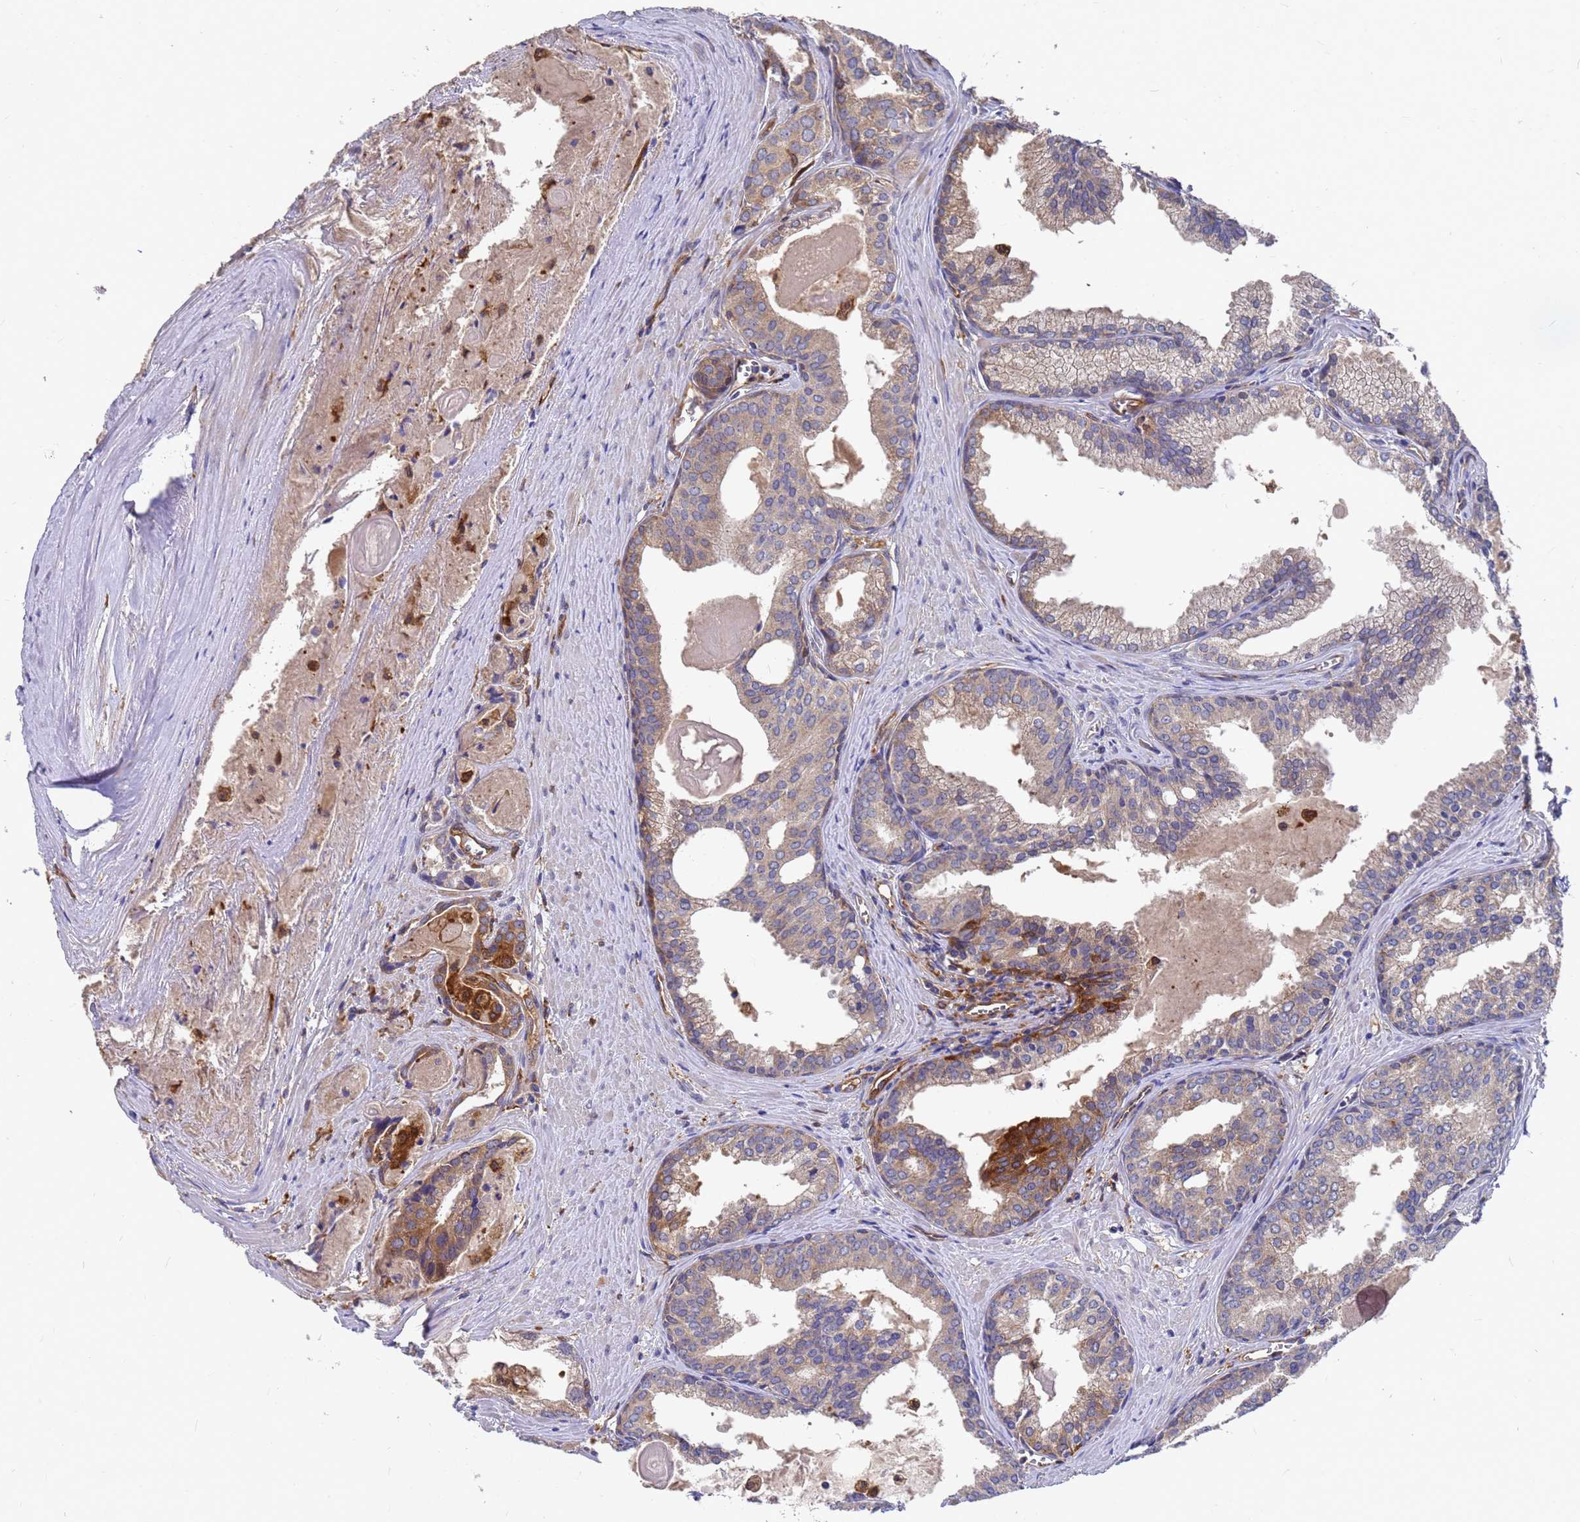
{"staining": {"intensity": "weak", "quantity": "<25%", "location": "cytoplasmic/membranous"}, "tissue": "prostate cancer", "cell_type": "Tumor cells", "image_type": "cancer", "snomed": [{"axis": "morphology", "description": "Adenocarcinoma, High grade"}, {"axis": "topography", "description": "Prostate"}], "caption": "Immunohistochemistry (IHC) of human prostate cancer shows no positivity in tumor cells.", "gene": "SLC35E2B", "patient": {"sex": "male", "age": 68}}